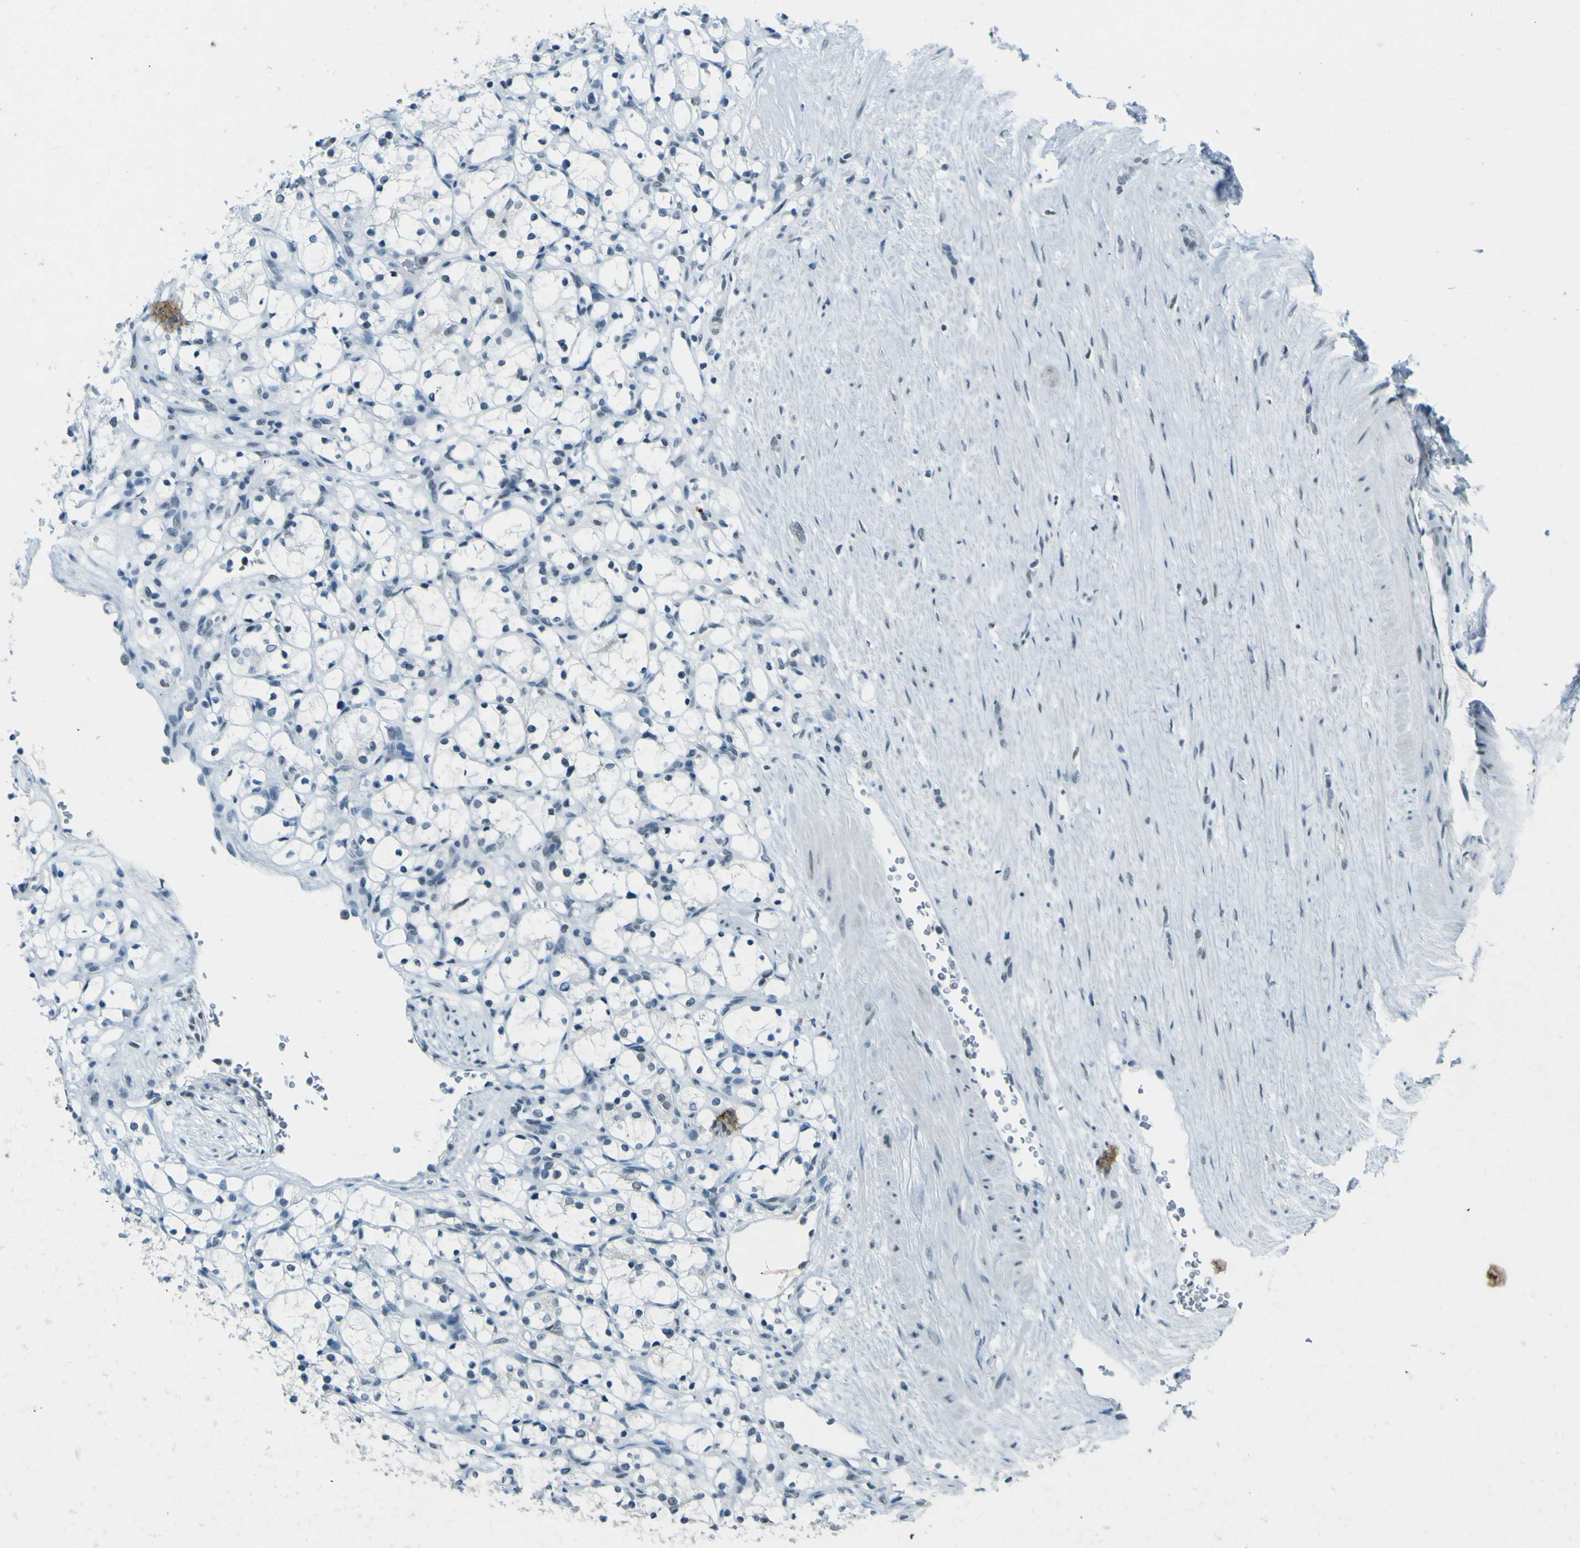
{"staining": {"intensity": "negative", "quantity": "none", "location": "none"}, "tissue": "renal cancer", "cell_type": "Tumor cells", "image_type": "cancer", "snomed": [{"axis": "morphology", "description": "Adenocarcinoma, NOS"}, {"axis": "topography", "description": "Kidney"}], "caption": "The image shows no significant positivity in tumor cells of adenocarcinoma (renal).", "gene": "CEBPG", "patient": {"sex": "female", "age": 69}}